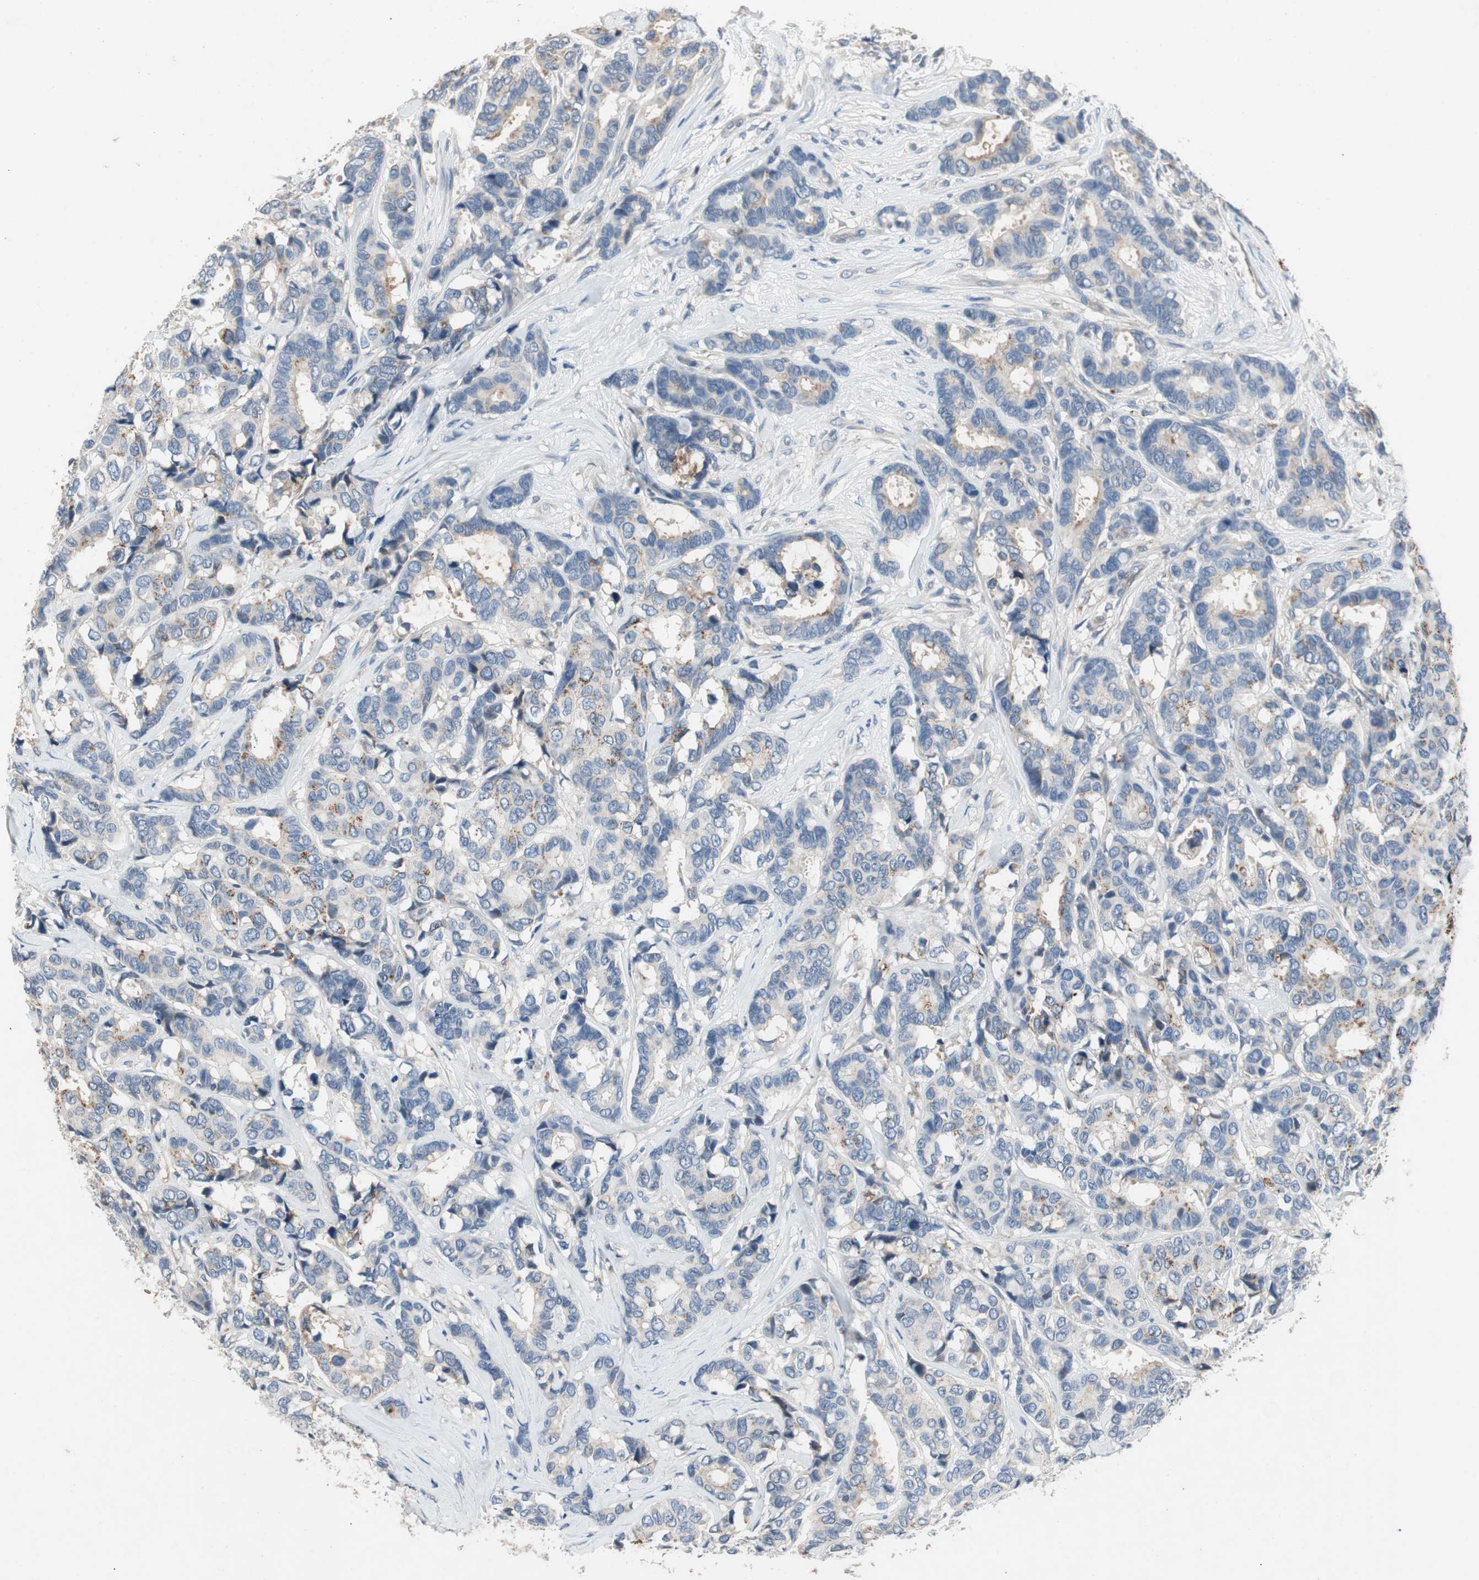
{"staining": {"intensity": "negative", "quantity": "none", "location": "none"}, "tissue": "breast cancer", "cell_type": "Tumor cells", "image_type": "cancer", "snomed": [{"axis": "morphology", "description": "Duct carcinoma"}, {"axis": "topography", "description": "Breast"}], "caption": "Micrograph shows no significant protein positivity in tumor cells of breast cancer.", "gene": "ALPL", "patient": {"sex": "female", "age": 87}}